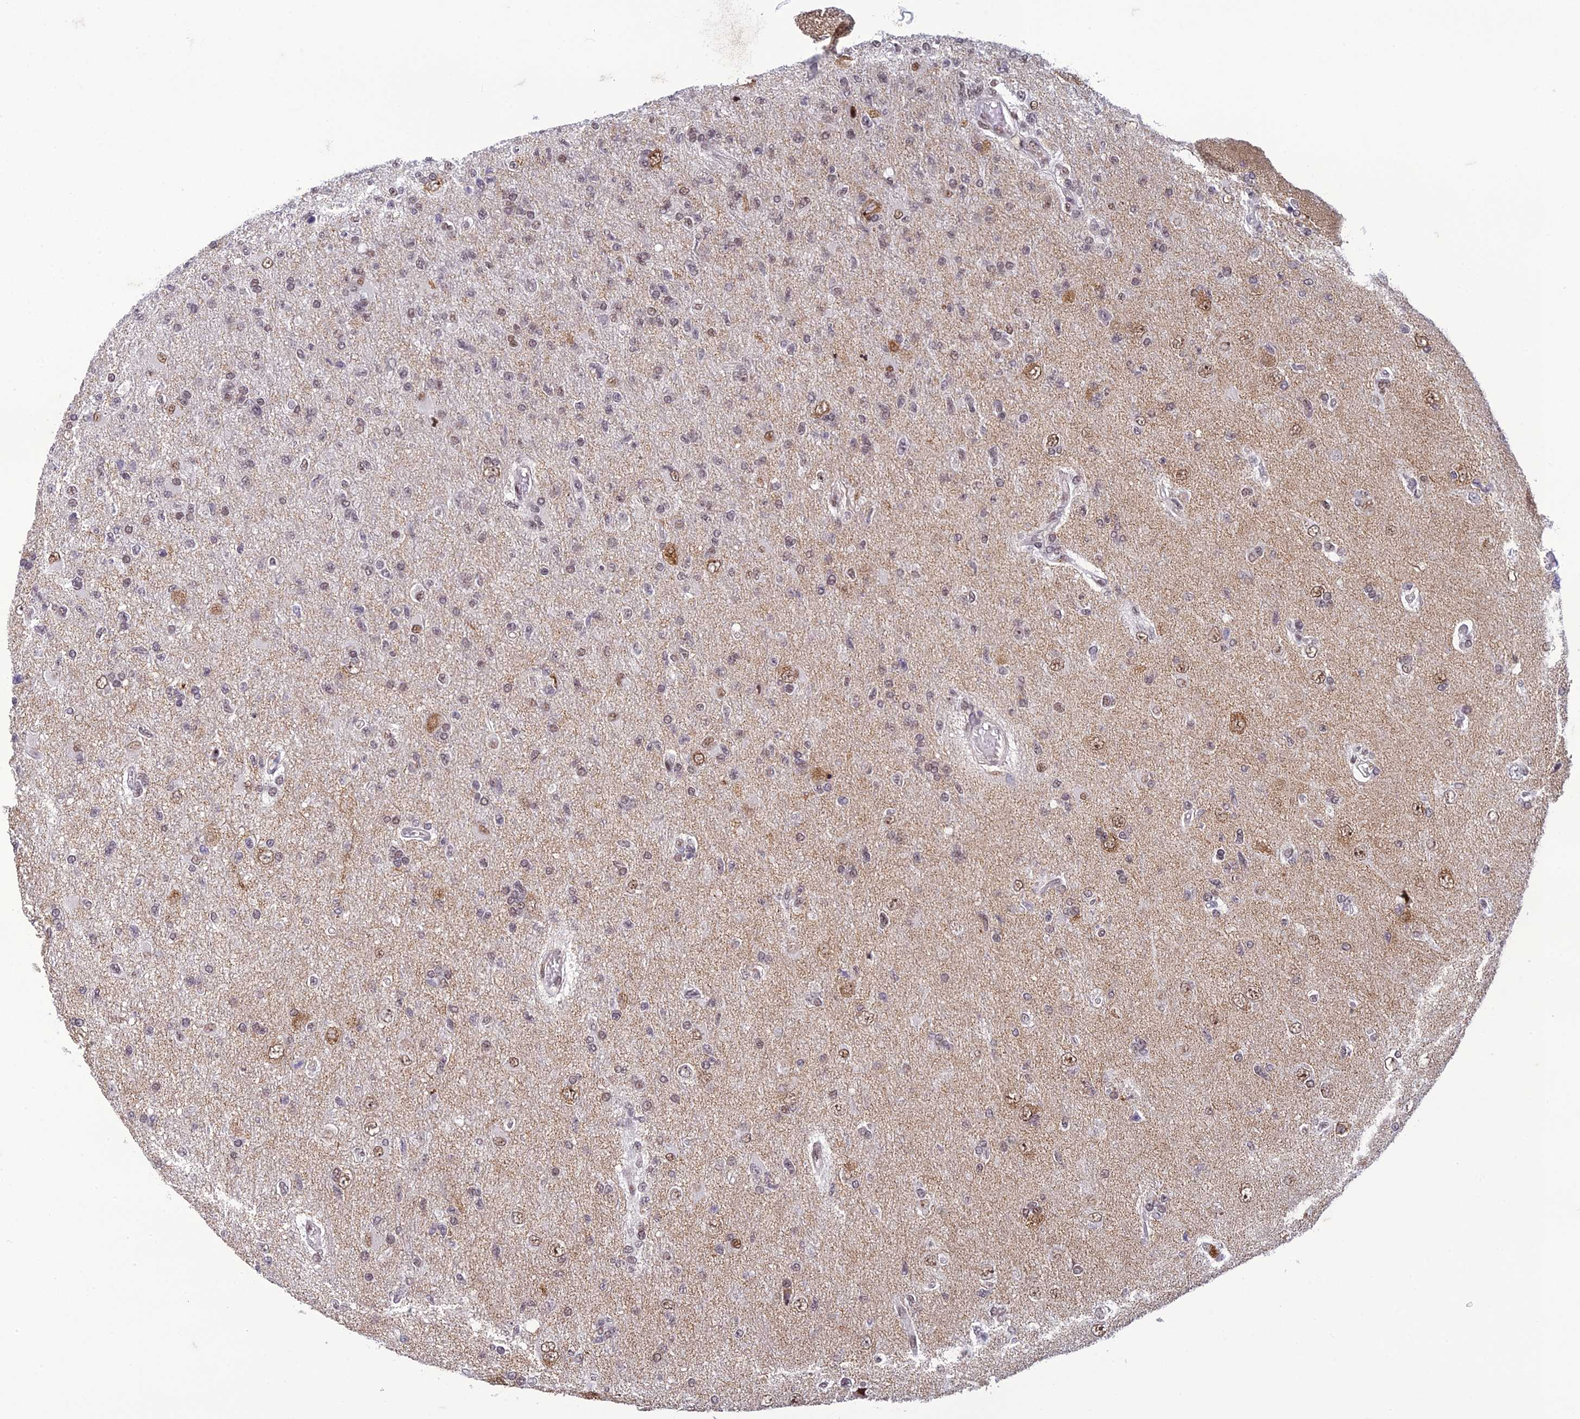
{"staining": {"intensity": "moderate", "quantity": "<25%", "location": "cytoplasmic/membranous,nuclear"}, "tissue": "glioma", "cell_type": "Tumor cells", "image_type": "cancer", "snomed": [{"axis": "morphology", "description": "Glioma, malignant, High grade"}, {"axis": "topography", "description": "Brain"}], "caption": "Immunohistochemistry photomicrograph of neoplastic tissue: glioma stained using immunohistochemistry demonstrates low levels of moderate protein expression localized specifically in the cytoplasmic/membranous and nuclear of tumor cells, appearing as a cytoplasmic/membranous and nuclear brown color.", "gene": "RANBP3", "patient": {"sex": "male", "age": 56}}